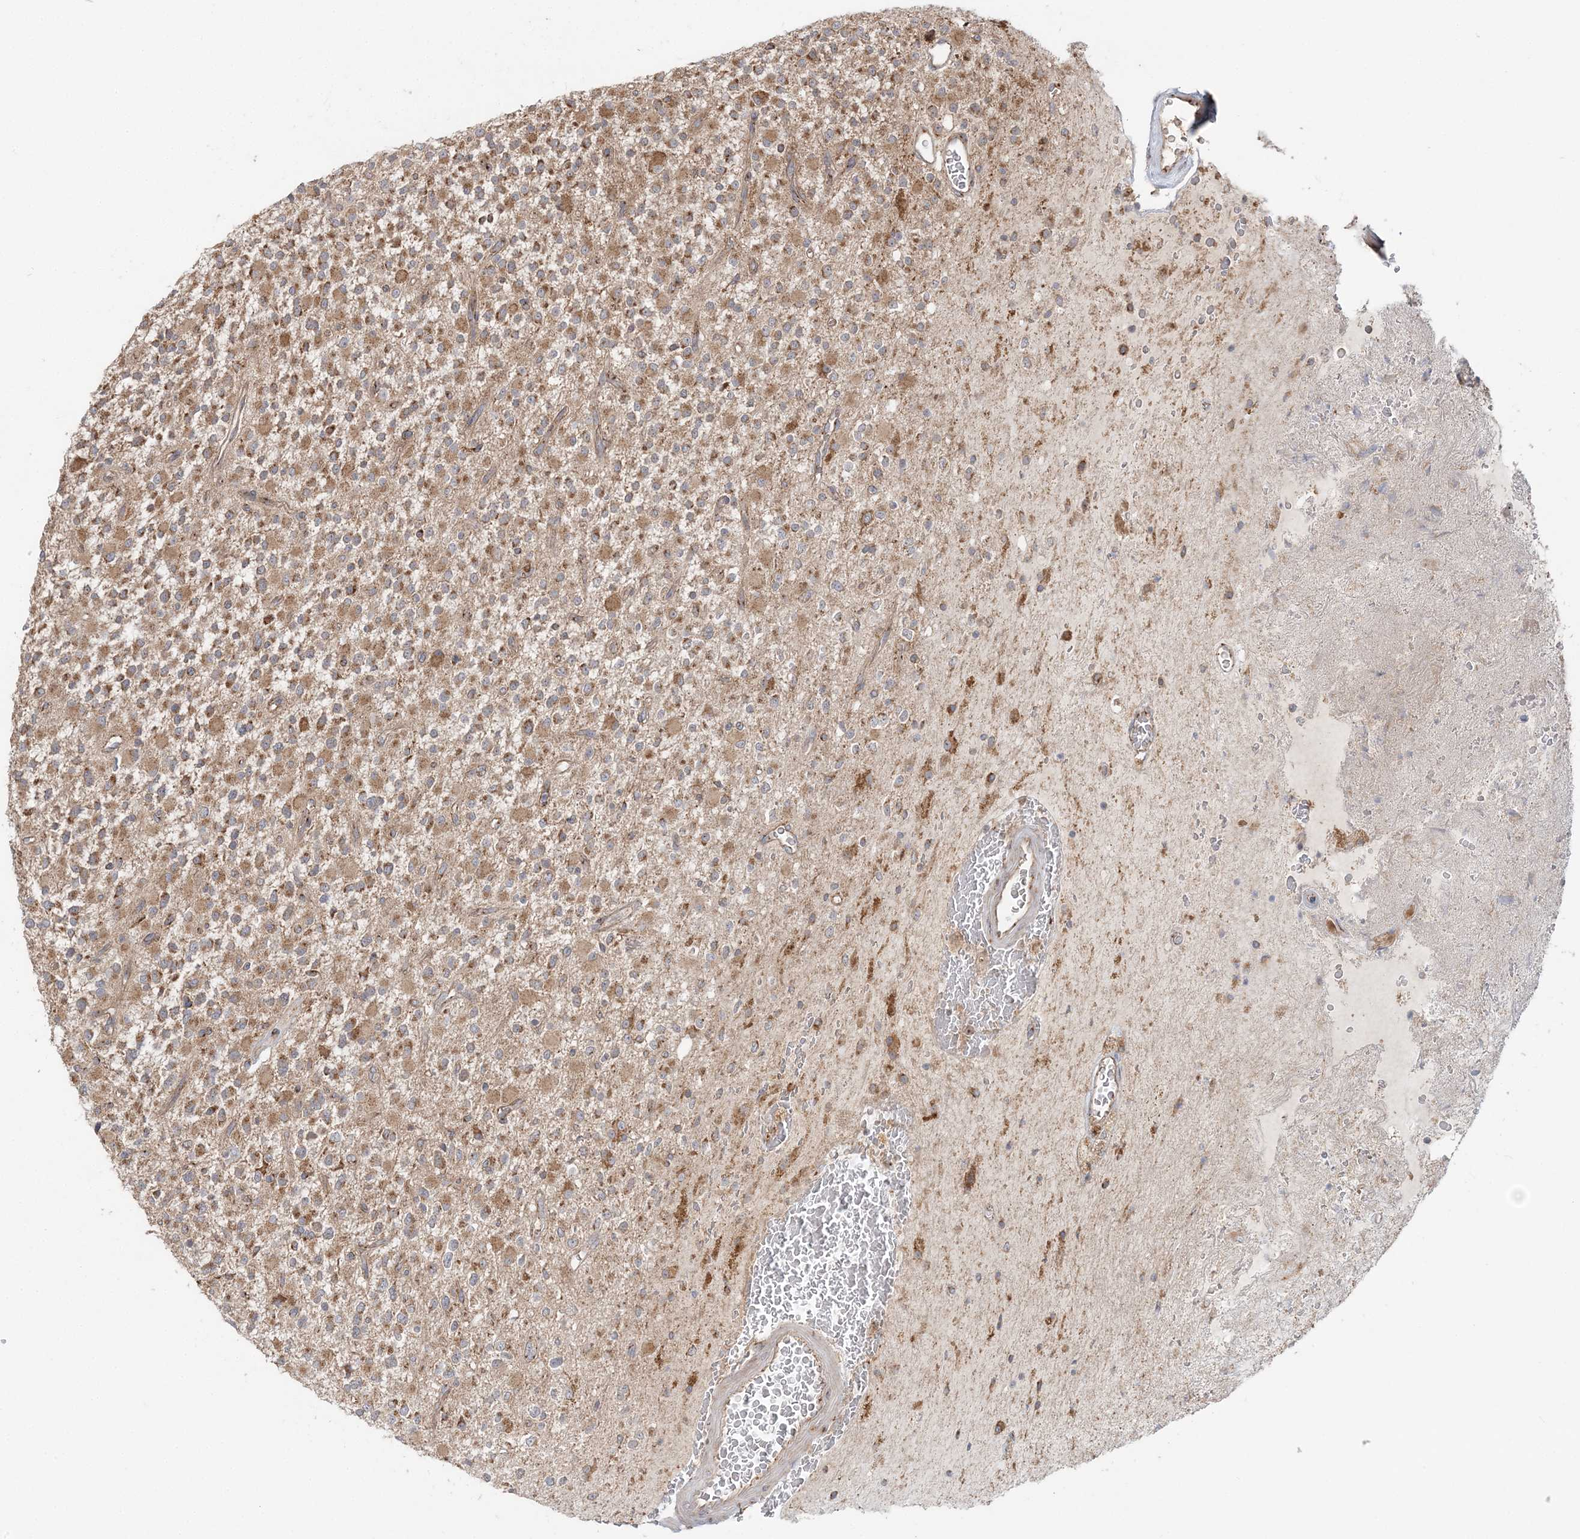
{"staining": {"intensity": "moderate", "quantity": ">75%", "location": "cytoplasmic/membranous"}, "tissue": "glioma", "cell_type": "Tumor cells", "image_type": "cancer", "snomed": [{"axis": "morphology", "description": "Glioma, malignant, High grade"}, {"axis": "topography", "description": "Brain"}], "caption": "DAB (3,3'-diaminobenzidine) immunohistochemical staining of glioma shows moderate cytoplasmic/membranous protein positivity in approximately >75% of tumor cells.", "gene": "ABCC3", "patient": {"sex": "male", "age": 34}}